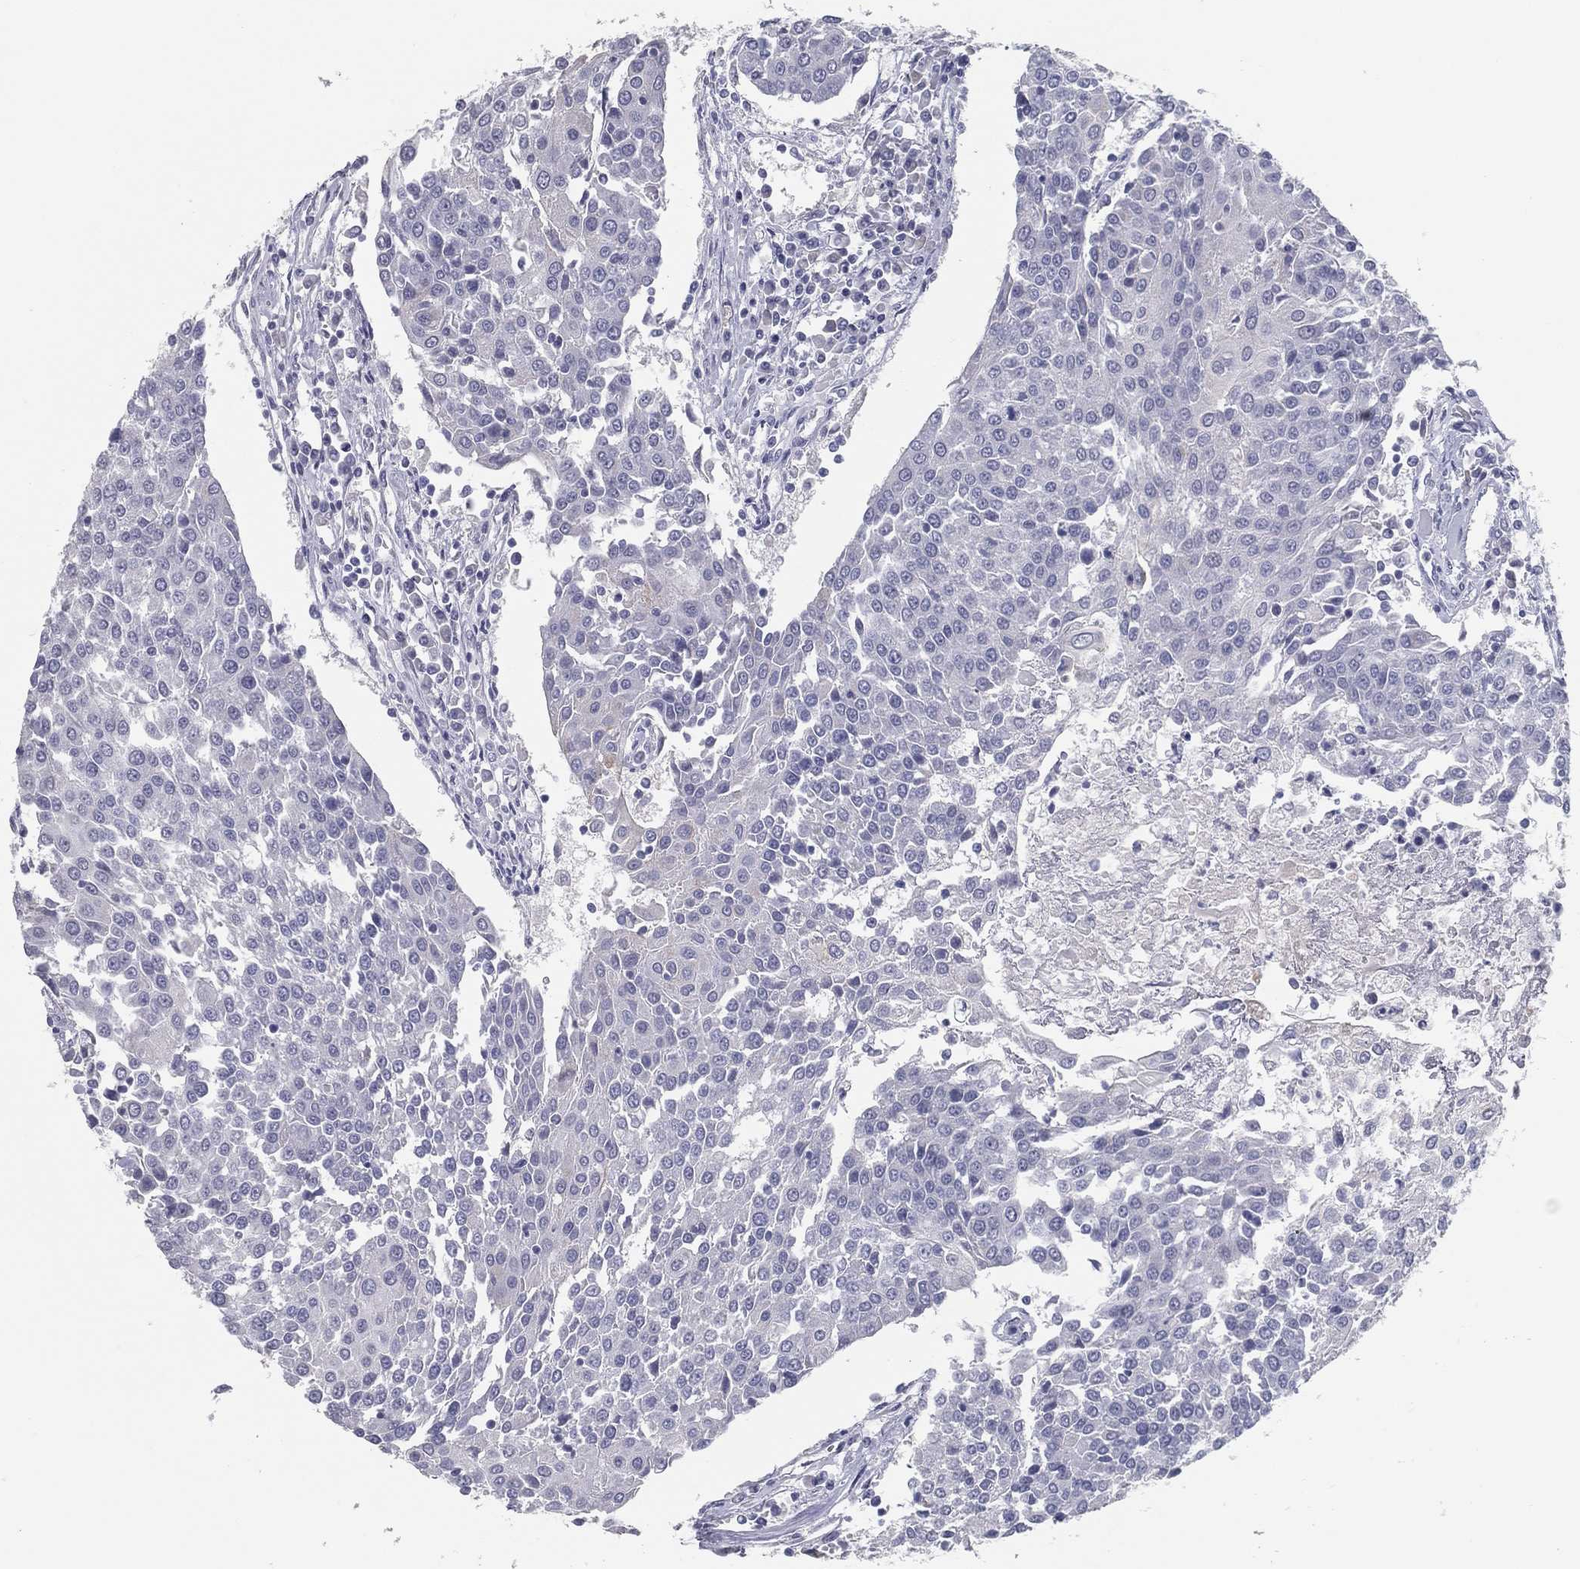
{"staining": {"intensity": "negative", "quantity": "none", "location": "none"}, "tissue": "urothelial cancer", "cell_type": "Tumor cells", "image_type": "cancer", "snomed": [{"axis": "morphology", "description": "Urothelial carcinoma, High grade"}, {"axis": "topography", "description": "Urinary bladder"}], "caption": "Tumor cells are negative for brown protein staining in urothelial cancer. (Brightfield microscopy of DAB immunohistochemistry at high magnification).", "gene": "ACE2", "patient": {"sex": "female", "age": 85}}